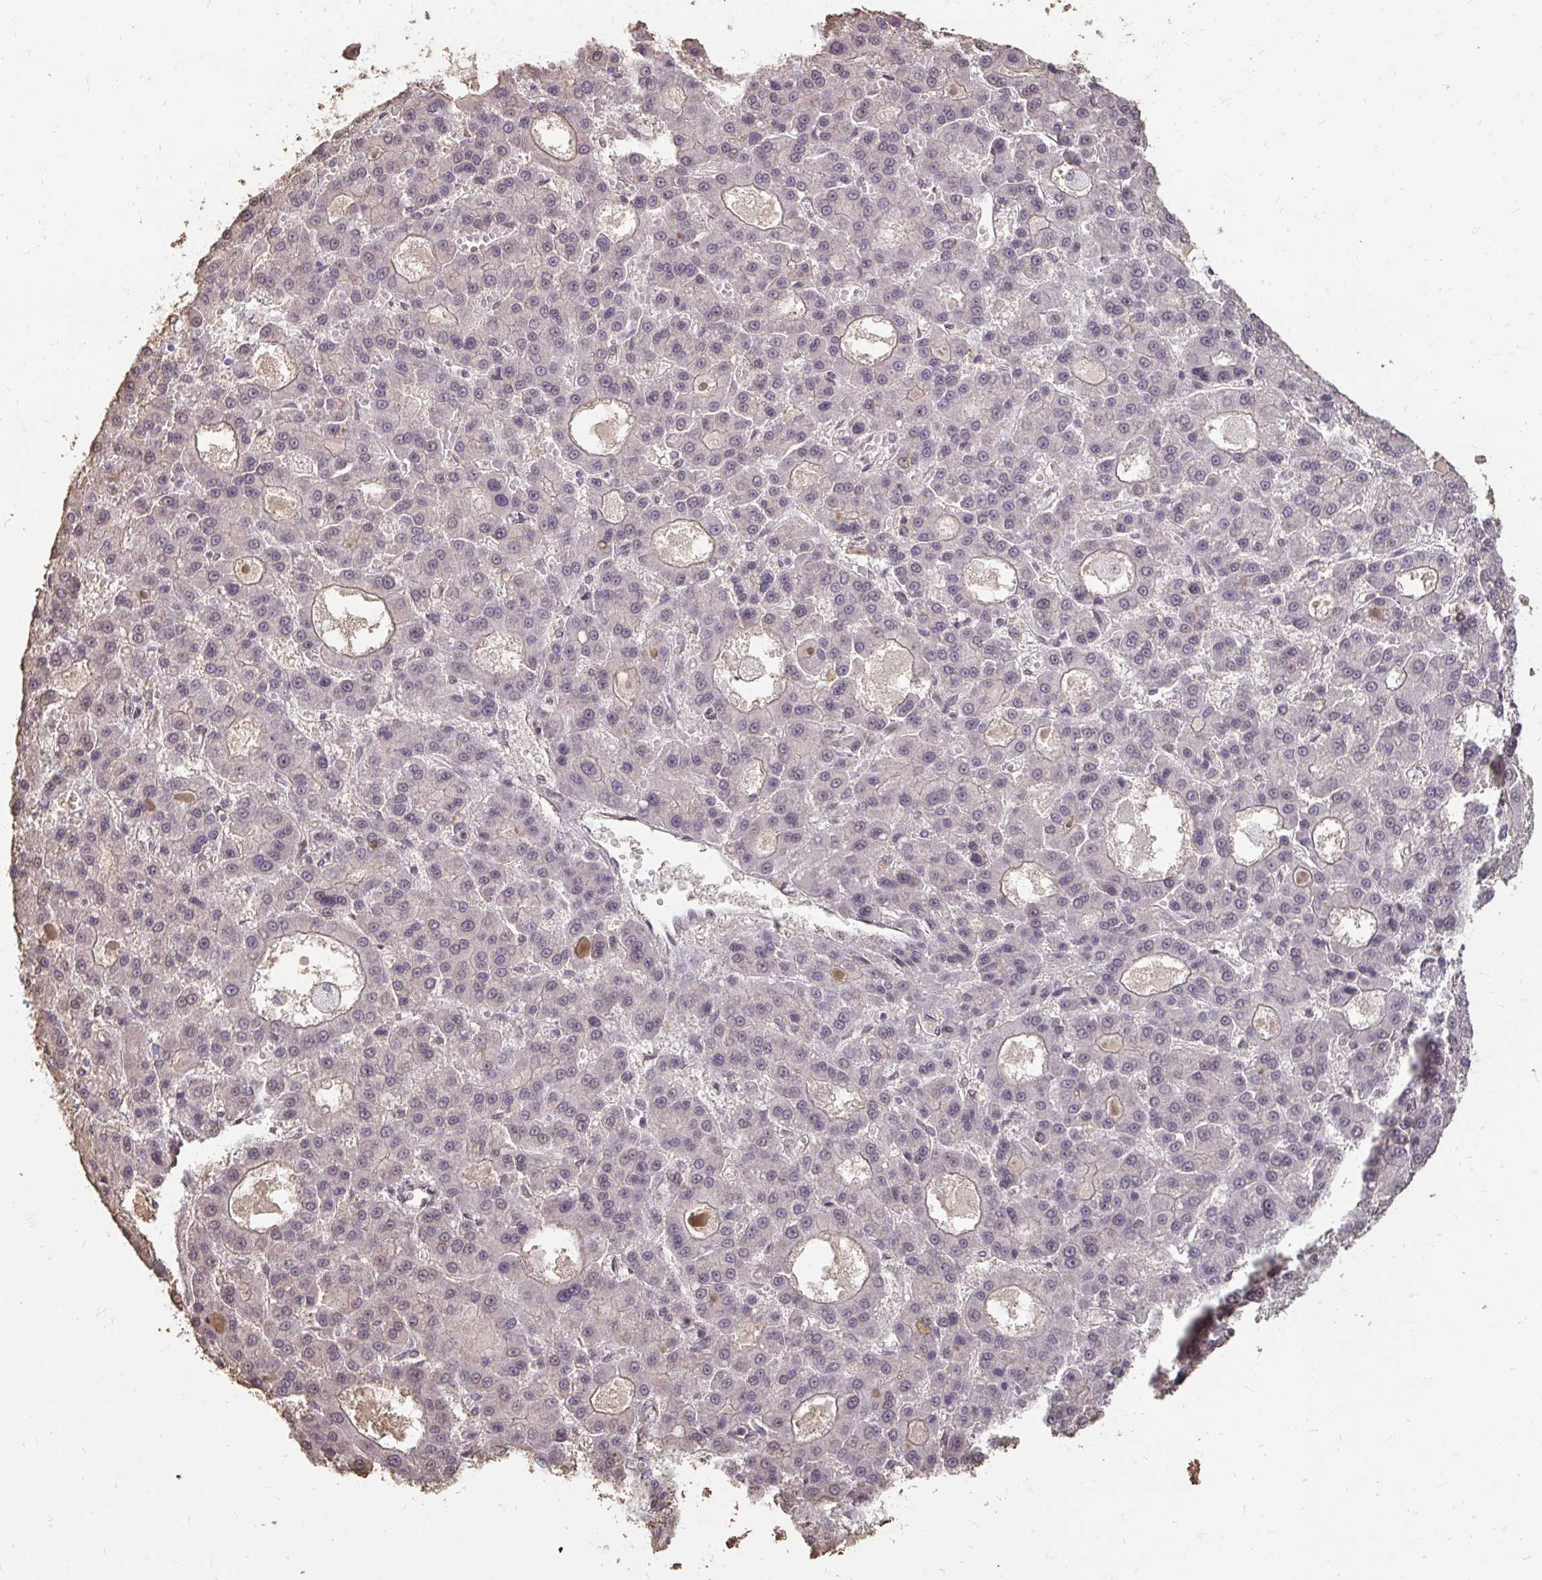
{"staining": {"intensity": "negative", "quantity": "none", "location": "none"}, "tissue": "liver cancer", "cell_type": "Tumor cells", "image_type": "cancer", "snomed": [{"axis": "morphology", "description": "Carcinoma, Hepatocellular, NOS"}, {"axis": "topography", "description": "Liver"}], "caption": "IHC histopathology image of neoplastic tissue: human liver cancer (hepatocellular carcinoma) stained with DAB (3,3'-diaminobenzidine) displays no significant protein positivity in tumor cells.", "gene": "GPC5", "patient": {"sex": "male", "age": 70}}